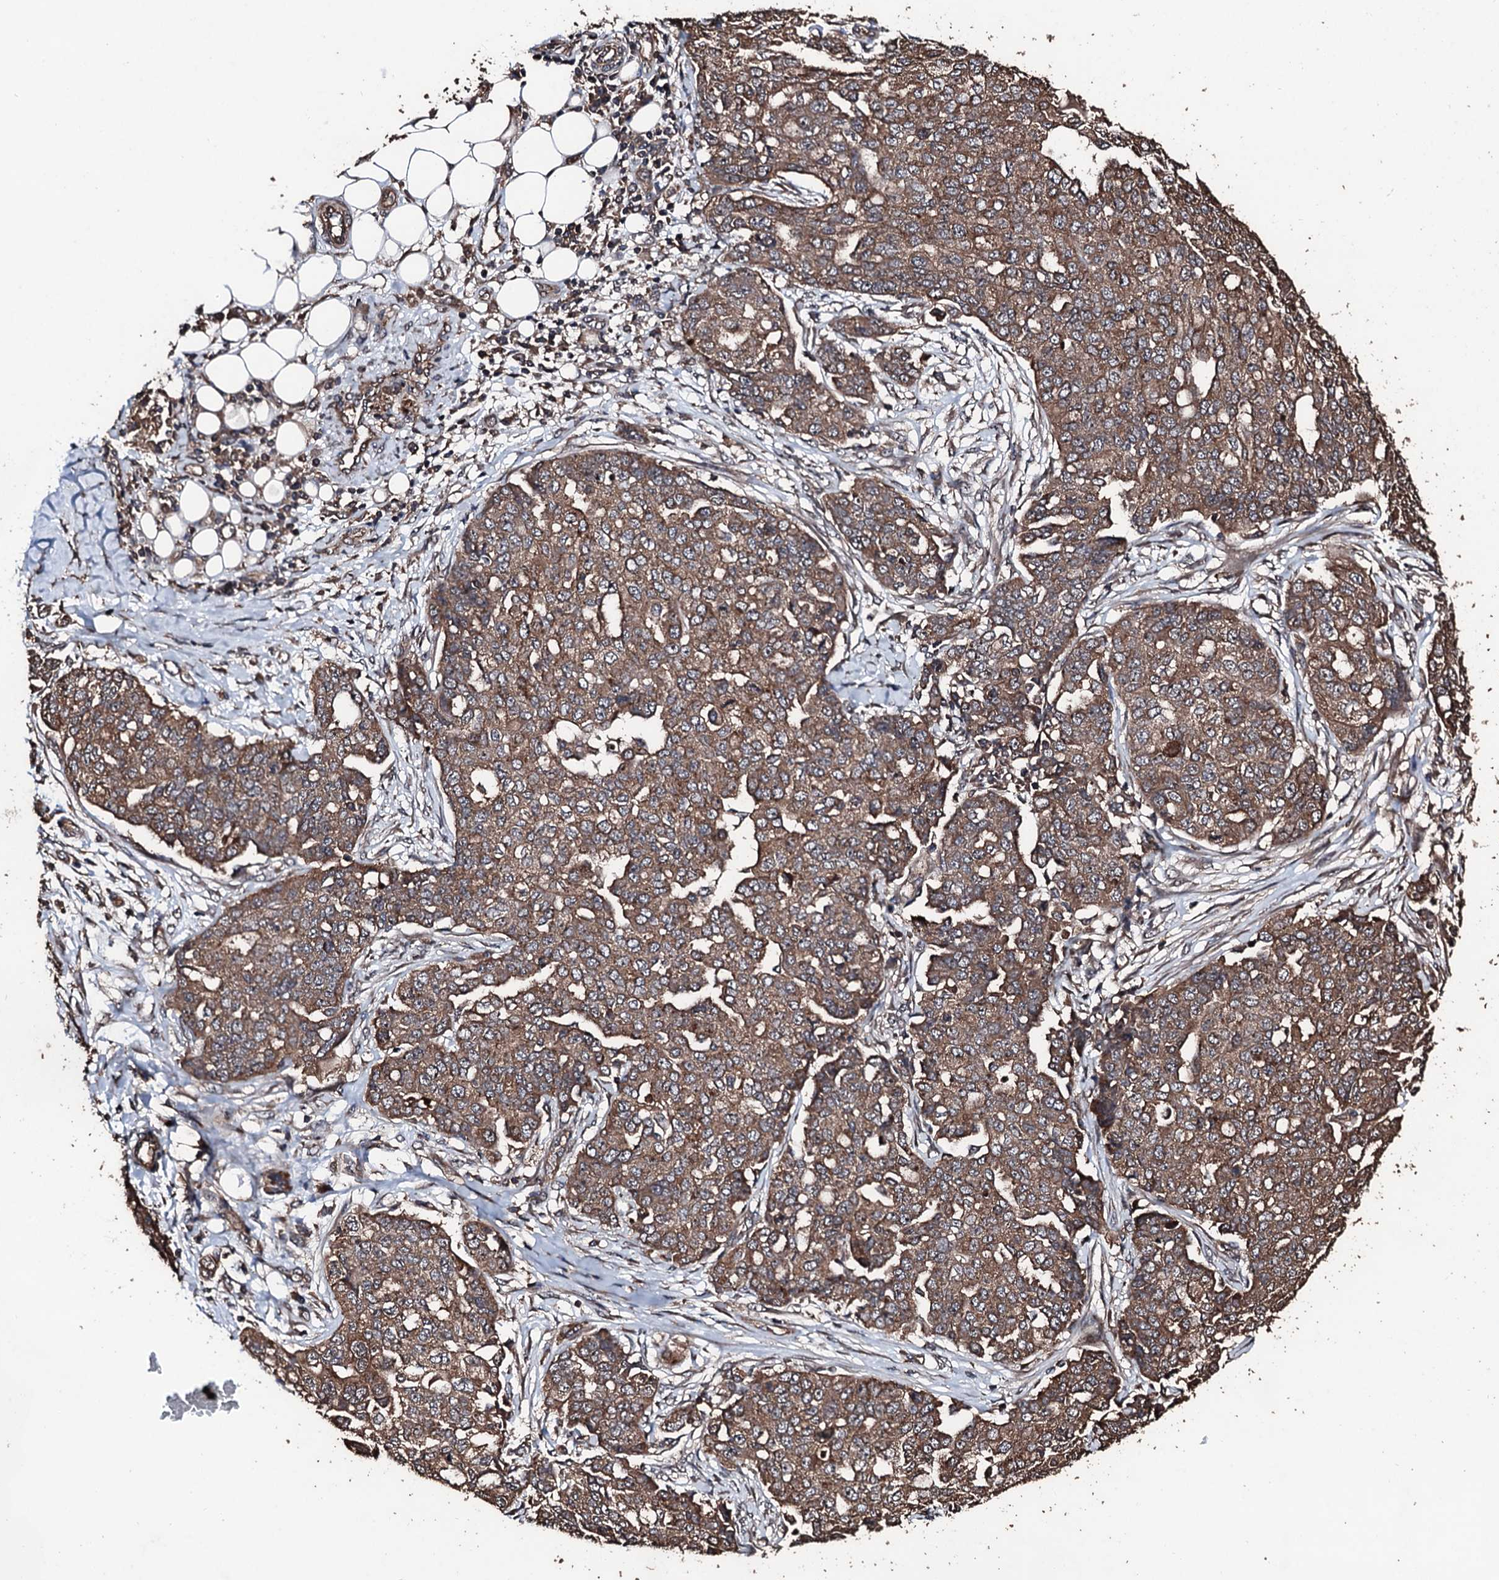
{"staining": {"intensity": "moderate", "quantity": ">75%", "location": "cytoplasmic/membranous"}, "tissue": "ovarian cancer", "cell_type": "Tumor cells", "image_type": "cancer", "snomed": [{"axis": "morphology", "description": "Cystadenocarcinoma, serous, NOS"}, {"axis": "topography", "description": "Soft tissue"}, {"axis": "topography", "description": "Ovary"}], "caption": "Human ovarian cancer stained for a protein (brown) shows moderate cytoplasmic/membranous positive staining in approximately >75% of tumor cells.", "gene": "KIF18A", "patient": {"sex": "female", "age": 57}}